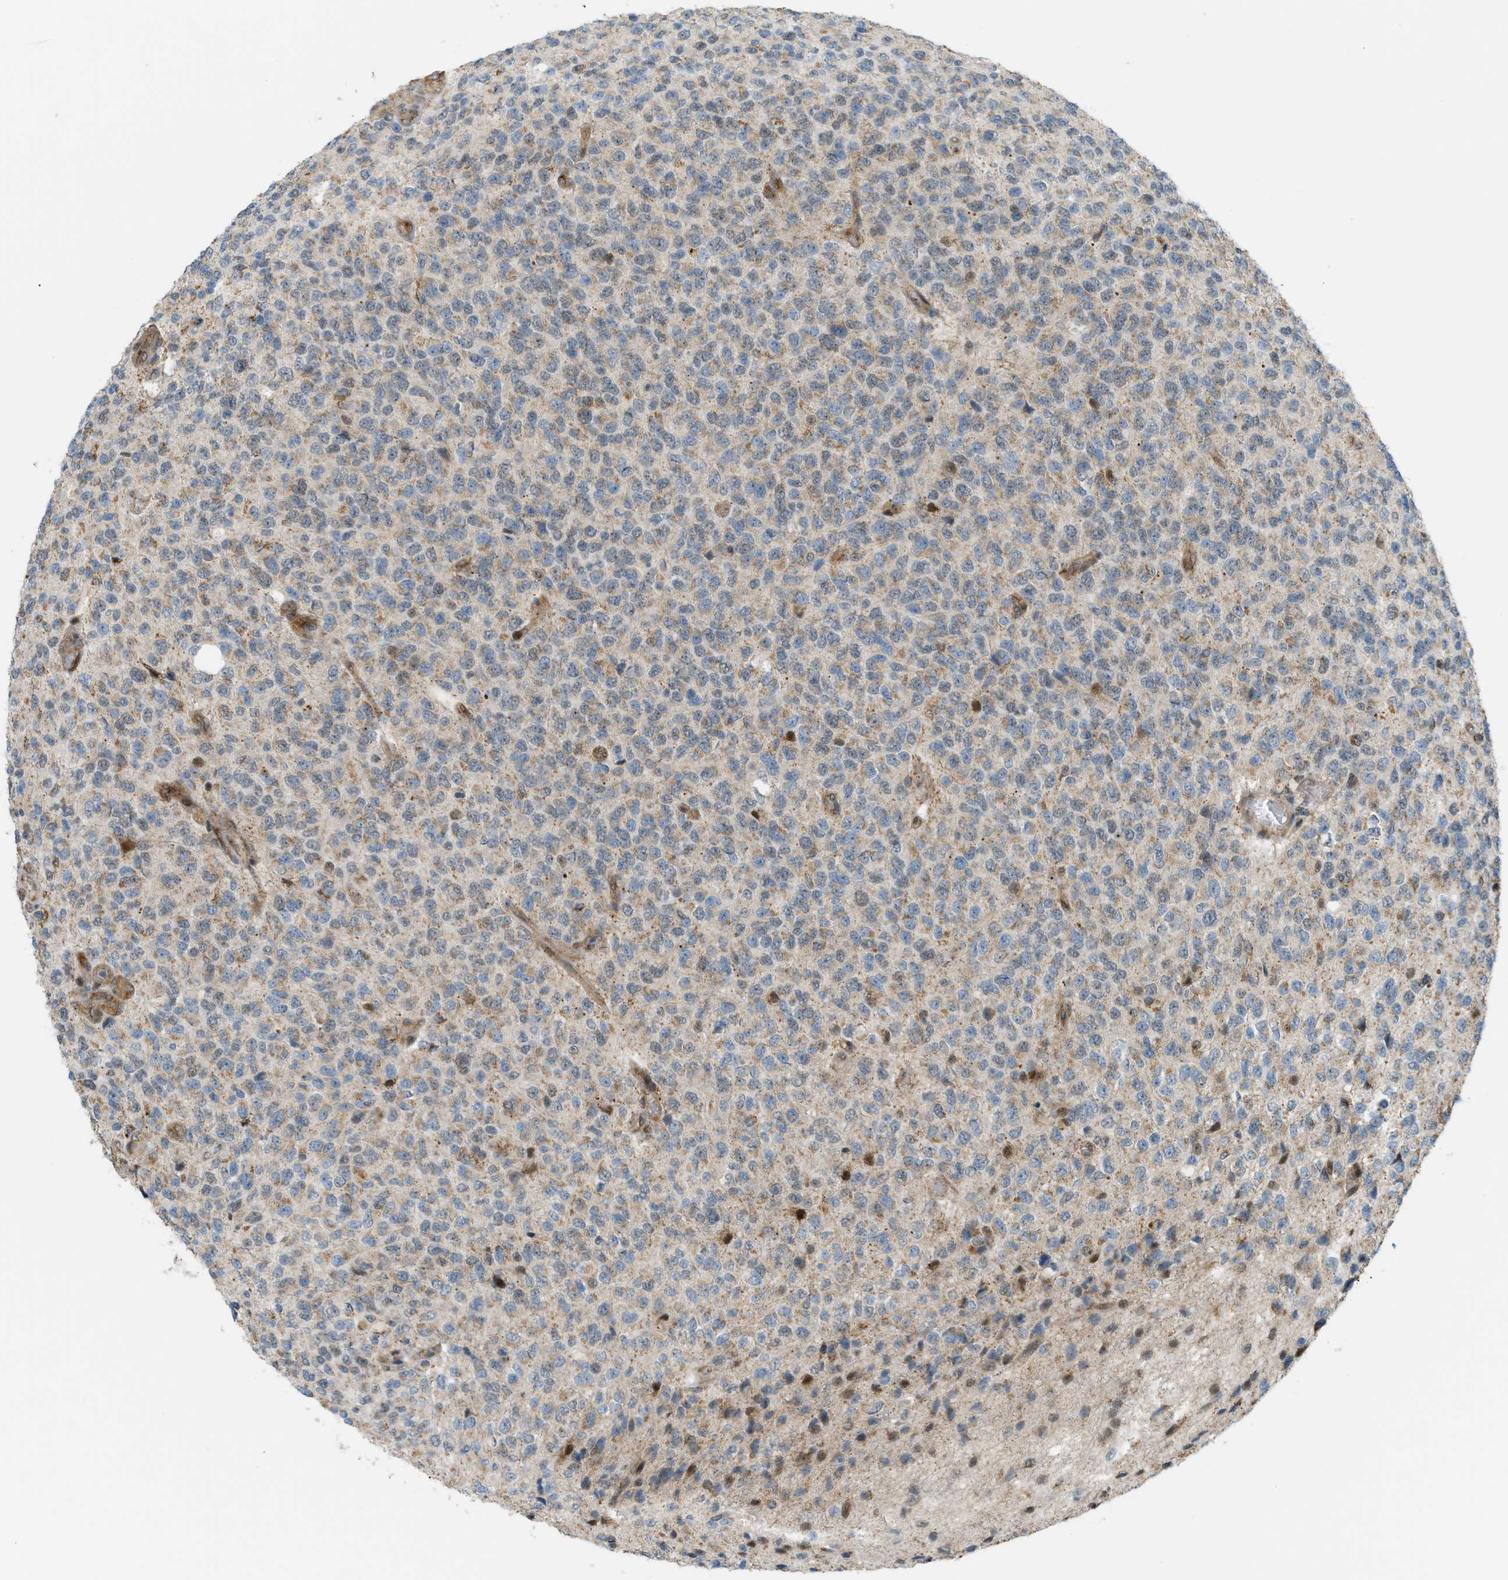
{"staining": {"intensity": "weak", "quantity": "<25%", "location": "nuclear"}, "tissue": "glioma", "cell_type": "Tumor cells", "image_type": "cancer", "snomed": [{"axis": "morphology", "description": "Glioma, malignant, High grade"}, {"axis": "topography", "description": "pancreas cauda"}], "caption": "Photomicrograph shows no significant protein positivity in tumor cells of high-grade glioma (malignant).", "gene": "CCDC186", "patient": {"sex": "male", "age": 60}}